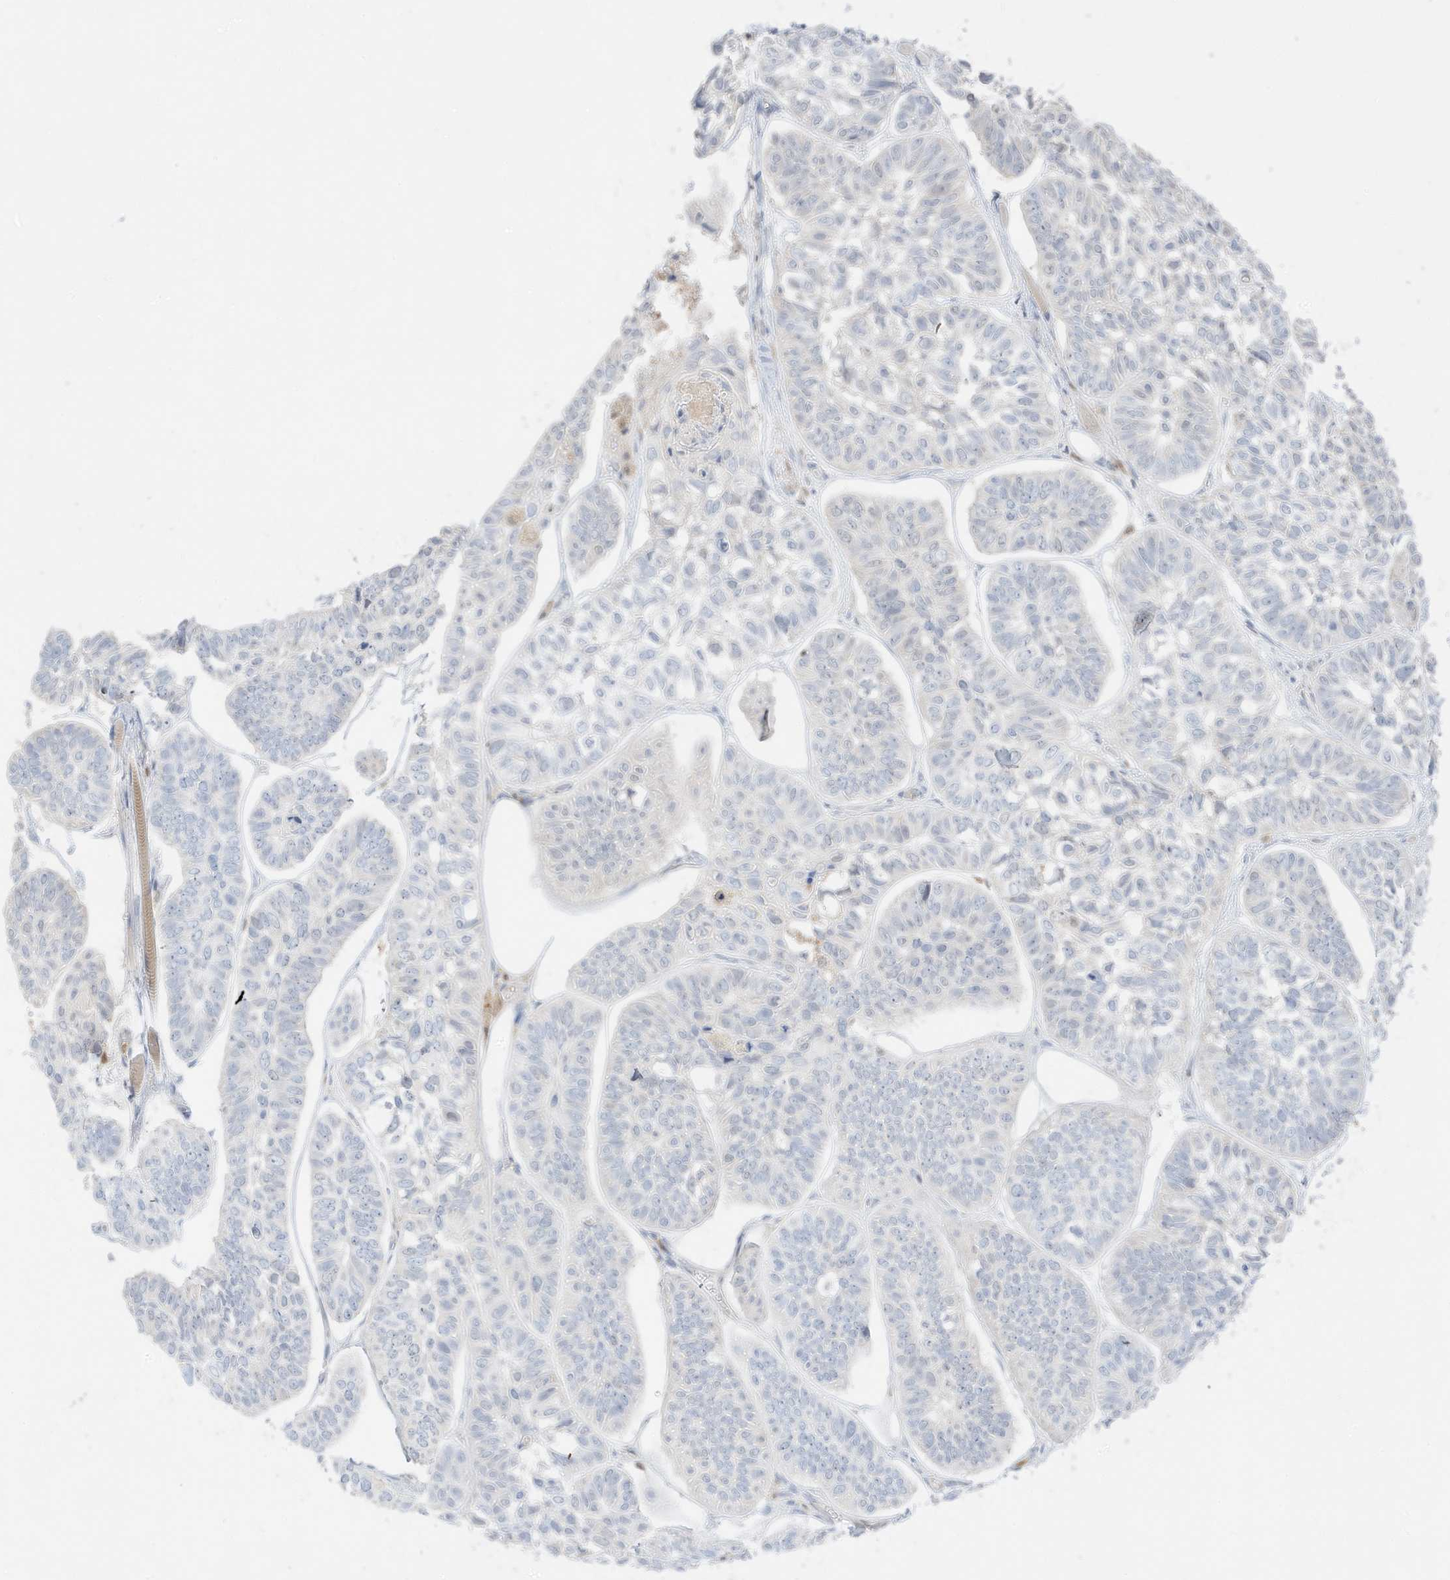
{"staining": {"intensity": "negative", "quantity": "none", "location": "none"}, "tissue": "skin cancer", "cell_type": "Tumor cells", "image_type": "cancer", "snomed": [{"axis": "morphology", "description": "Basal cell carcinoma"}, {"axis": "topography", "description": "Skin"}], "caption": "Immunohistochemistry (IHC) histopathology image of human skin cancer (basal cell carcinoma) stained for a protein (brown), which demonstrates no expression in tumor cells. (Stains: DAB IHC with hematoxylin counter stain, Microscopy: brightfield microscopy at high magnification).", "gene": "GCA", "patient": {"sex": "male", "age": 62}}